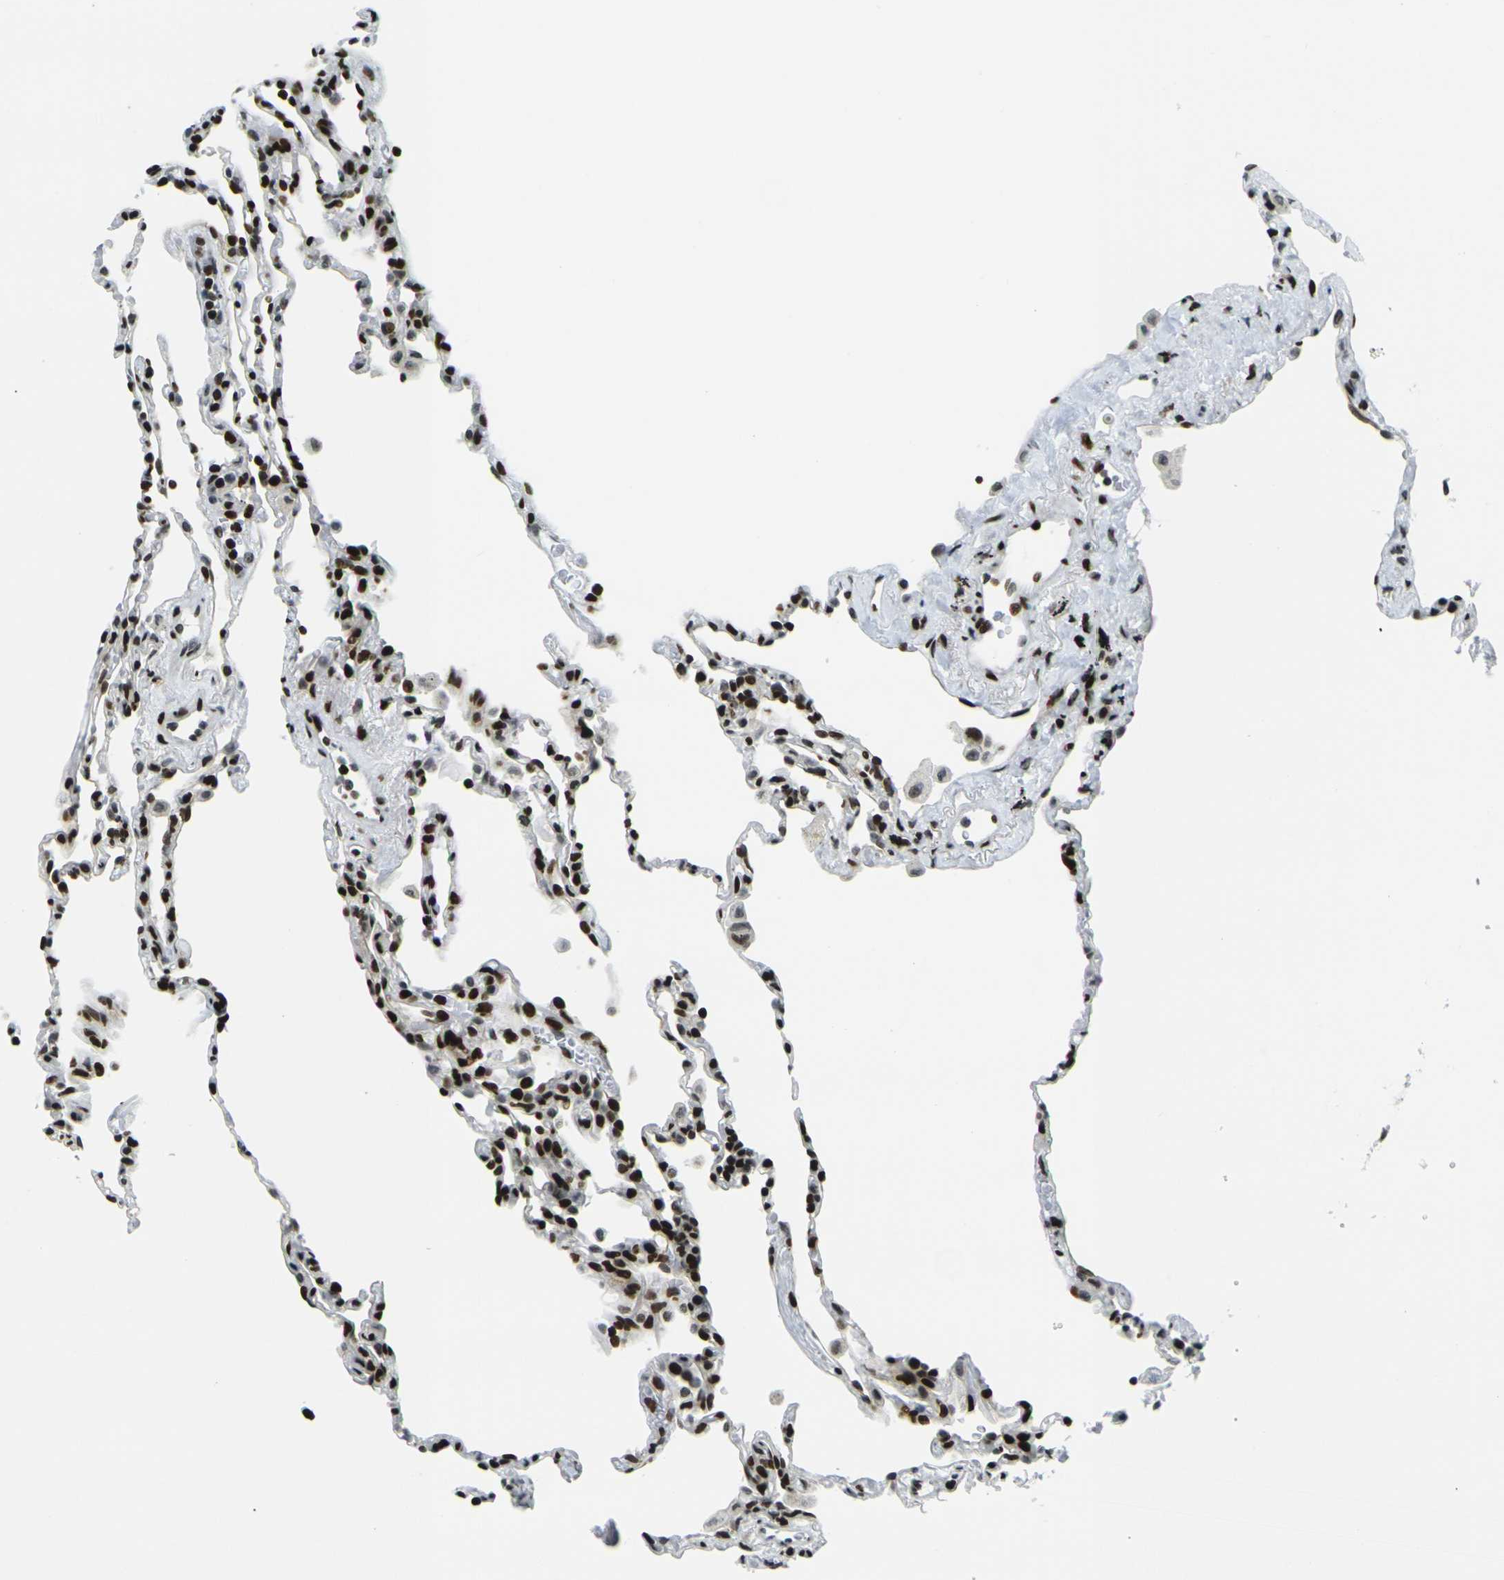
{"staining": {"intensity": "strong", "quantity": ">75%", "location": "nuclear"}, "tissue": "lung", "cell_type": "Alveolar cells", "image_type": "normal", "snomed": [{"axis": "morphology", "description": "Normal tissue, NOS"}, {"axis": "topography", "description": "Lung"}], "caption": "IHC image of normal lung: lung stained using IHC exhibits high levels of strong protein expression localized specifically in the nuclear of alveolar cells, appearing as a nuclear brown color.", "gene": "H3", "patient": {"sex": "male", "age": 59}}